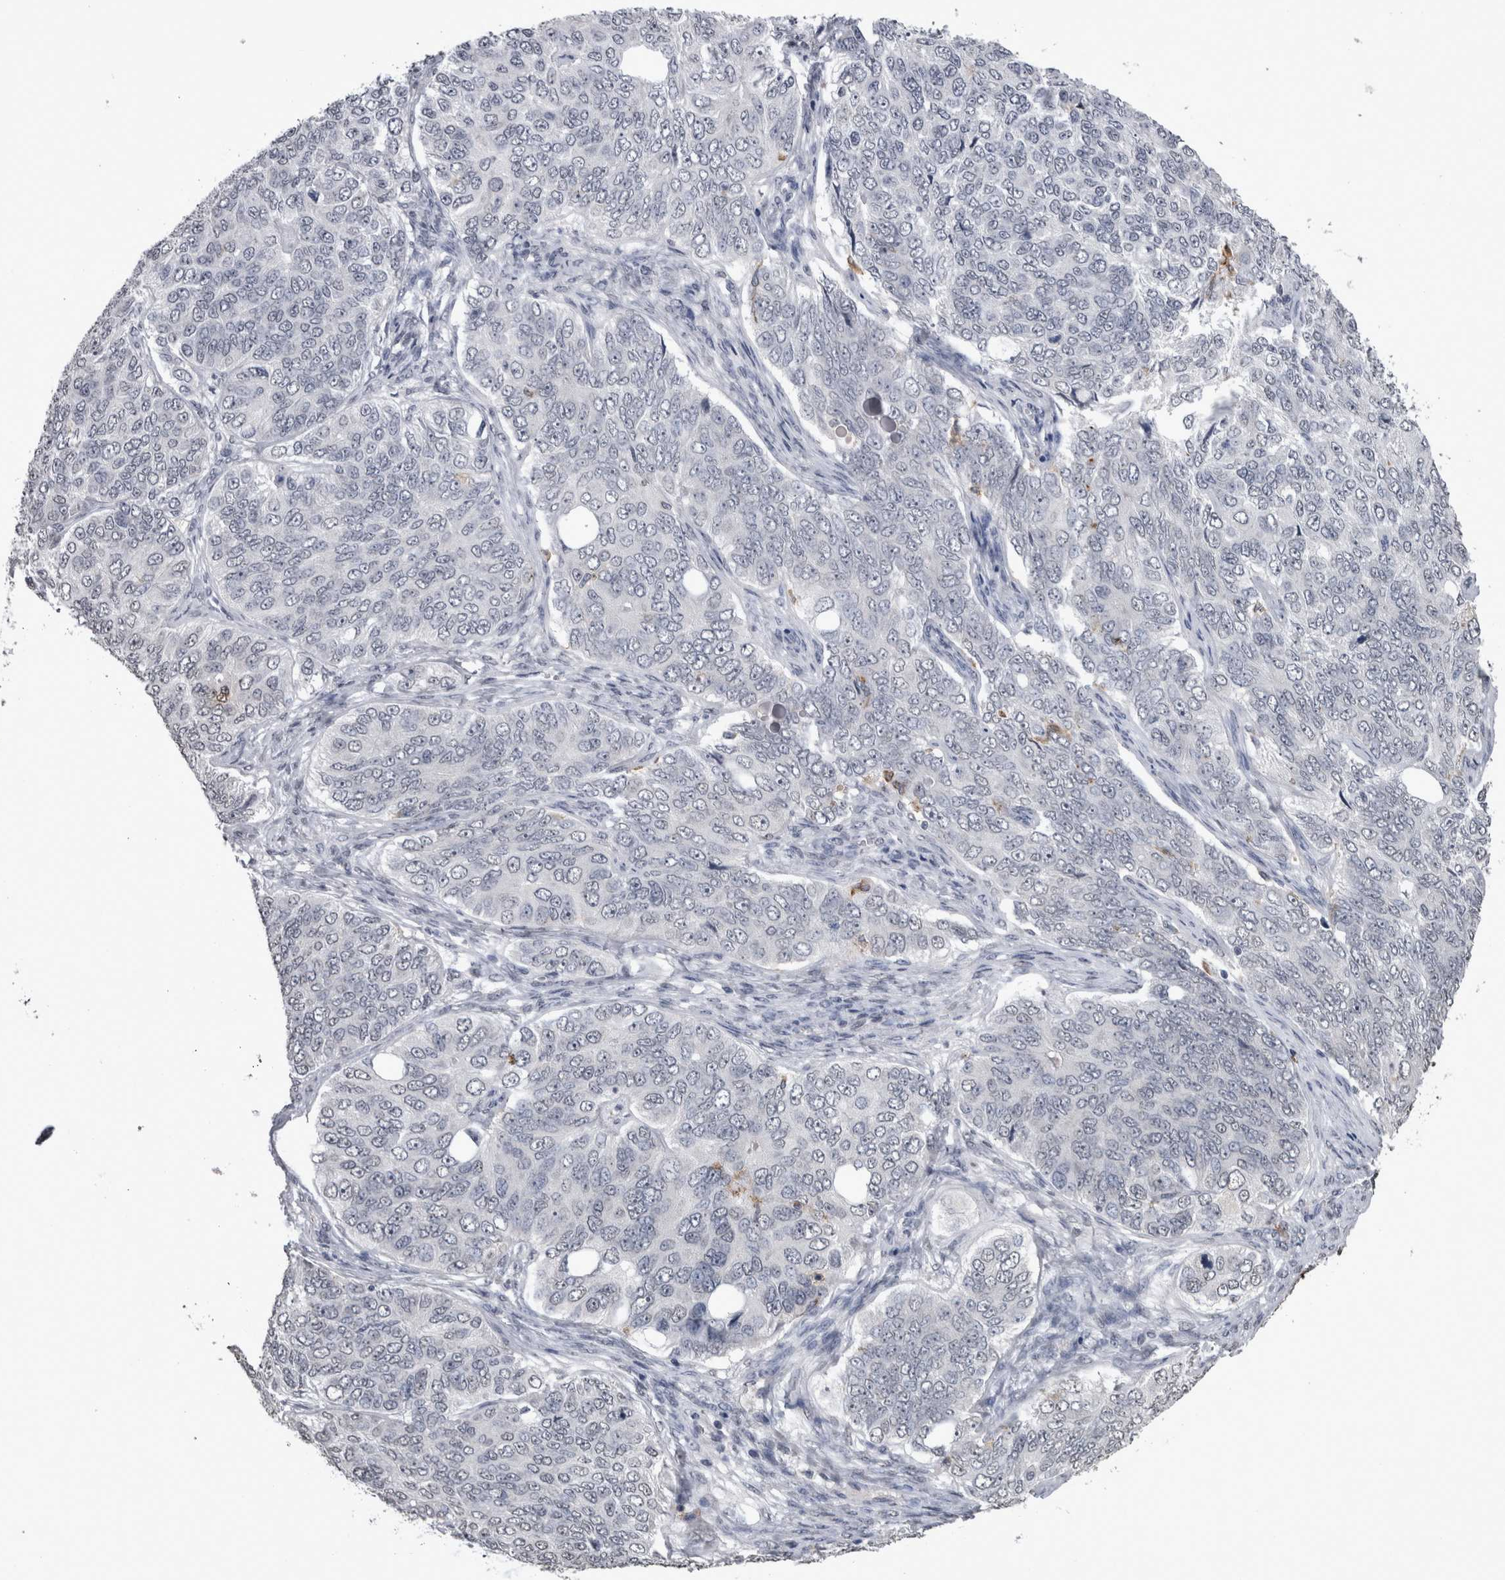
{"staining": {"intensity": "negative", "quantity": "none", "location": "none"}, "tissue": "ovarian cancer", "cell_type": "Tumor cells", "image_type": "cancer", "snomed": [{"axis": "morphology", "description": "Carcinoma, endometroid"}, {"axis": "topography", "description": "Ovary"}], "caption": "This image is of ovarian cancer stained with immunohistochemistry (IHC) to label a protein in brown with the nuclei are counter-stained blue. There is no positivity in tumor cells.", "gene": "PAX5", "patient": {"sex": "female", "age": 51}}